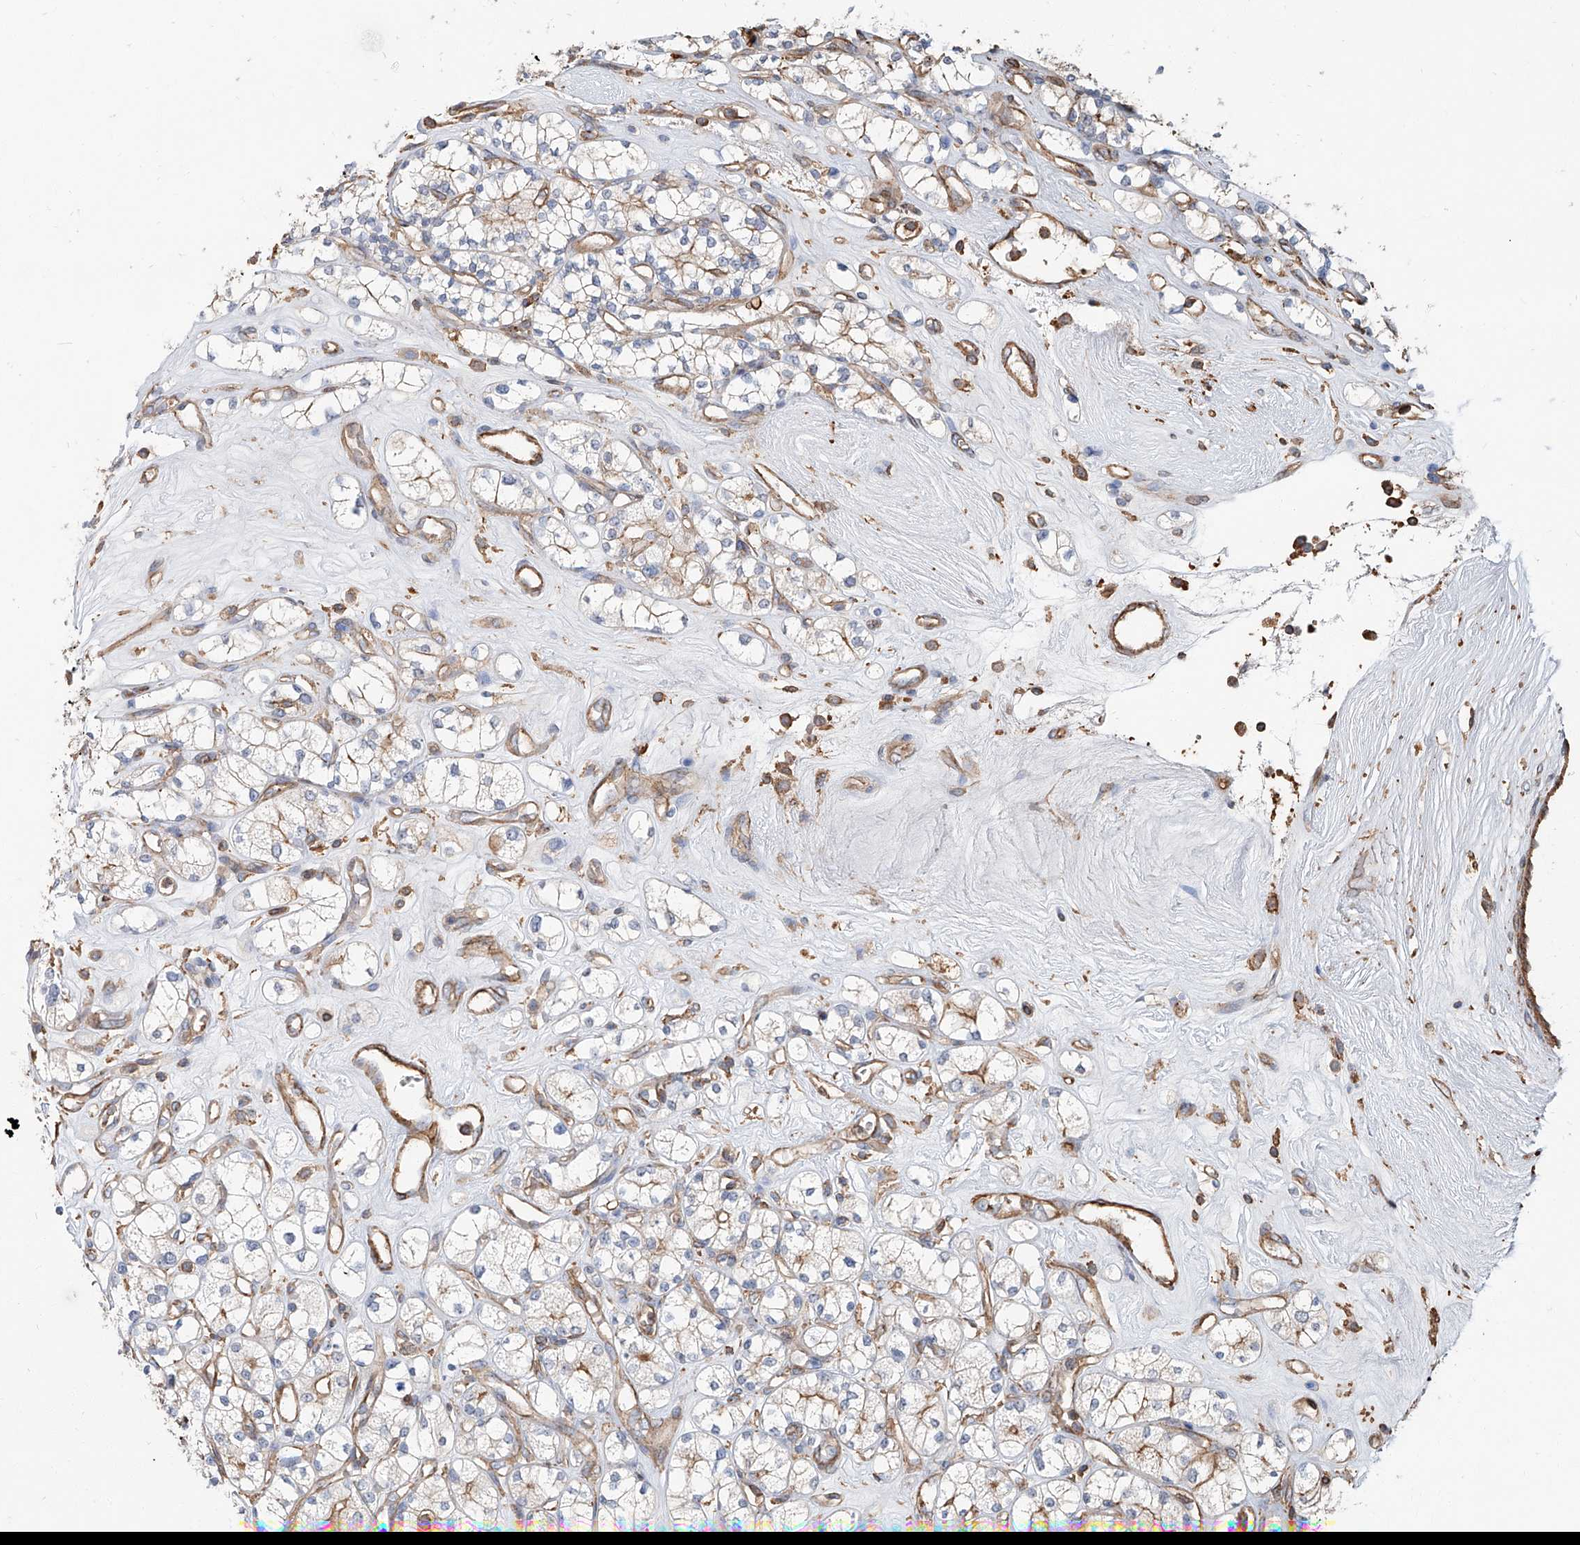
{"staining": {"intensity": "weak", "quantity": "<25%", "location": "cytoplasmic/membranous"}, "tissue": "renal cancer", "cell_type": "Tumor cells", "image_type": "cancer", "snomed": [{"axis": "morphology", "description": "Adenocarcinoma, NOS"}, {"axis": "topography", "description": "Kidney"}], "caption": "IHC of human renal cancer (adenocarcinoma) displays no positivity in tumor cells. (Stains: DAB (3,3'-diaminobenzidine) IHC with hematoxylin counter stain, Microscopy: brightfield microscopy at high magnification).", "gene": "PIEZO2", "patient": {"sex": "male", "age": 77}}